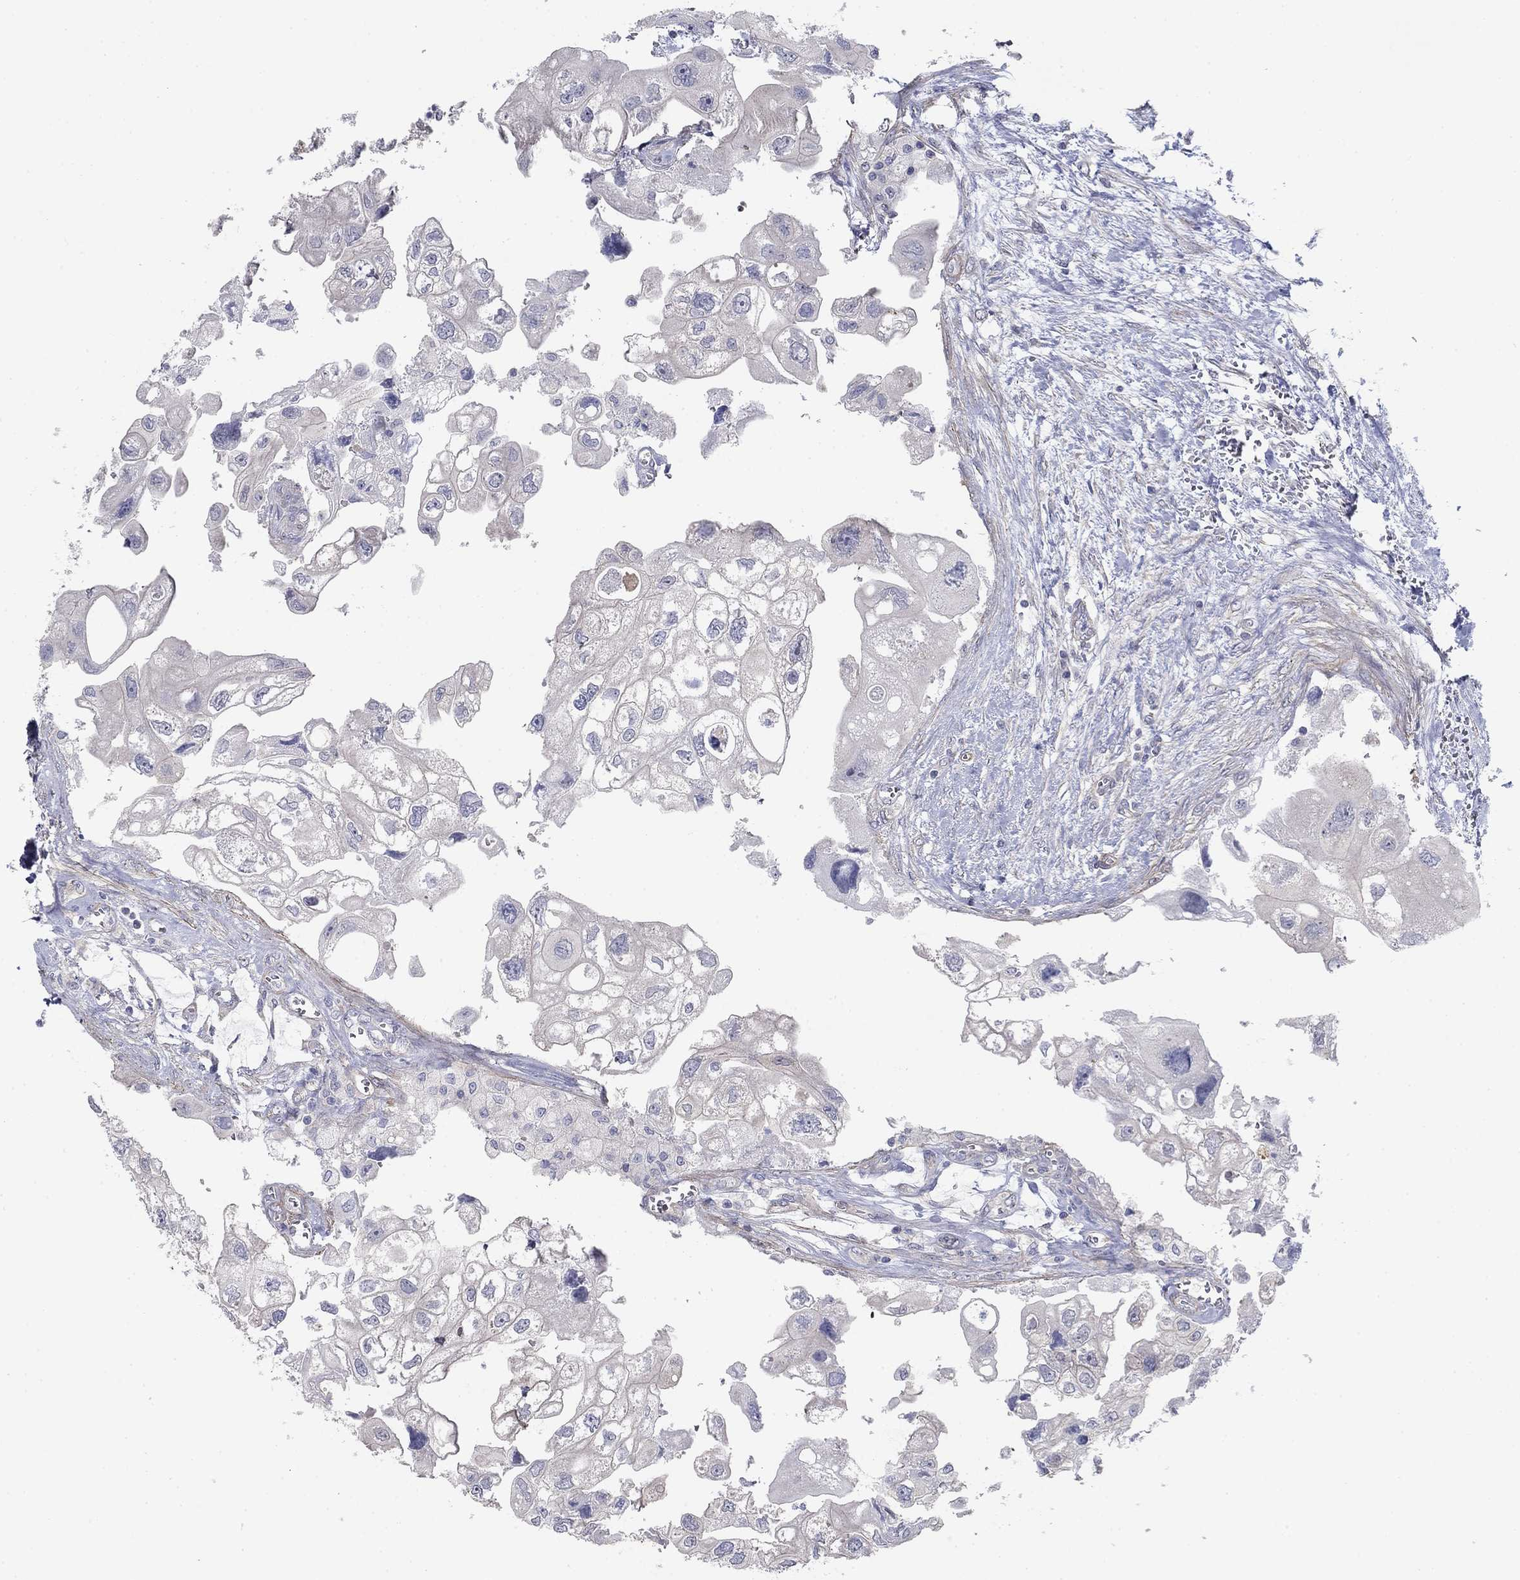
{"staining": {"intensity": "negative", "quantity": "none", "location": "none"}, "tissue": "urothelial cancer", "cell_type": "Tumor cells", "image_type": "cancer", "snomed": [{"axis": "morphology", "description": "Urothelial carcinoma, High grade"}, {"axis": "topography", "description": "Urinary bladder"}], "caption": "Tumor cells show no significant staining in urothelial cancer.", "gene": "GRK7", "patient": {"sex": "male", "age": 59}}